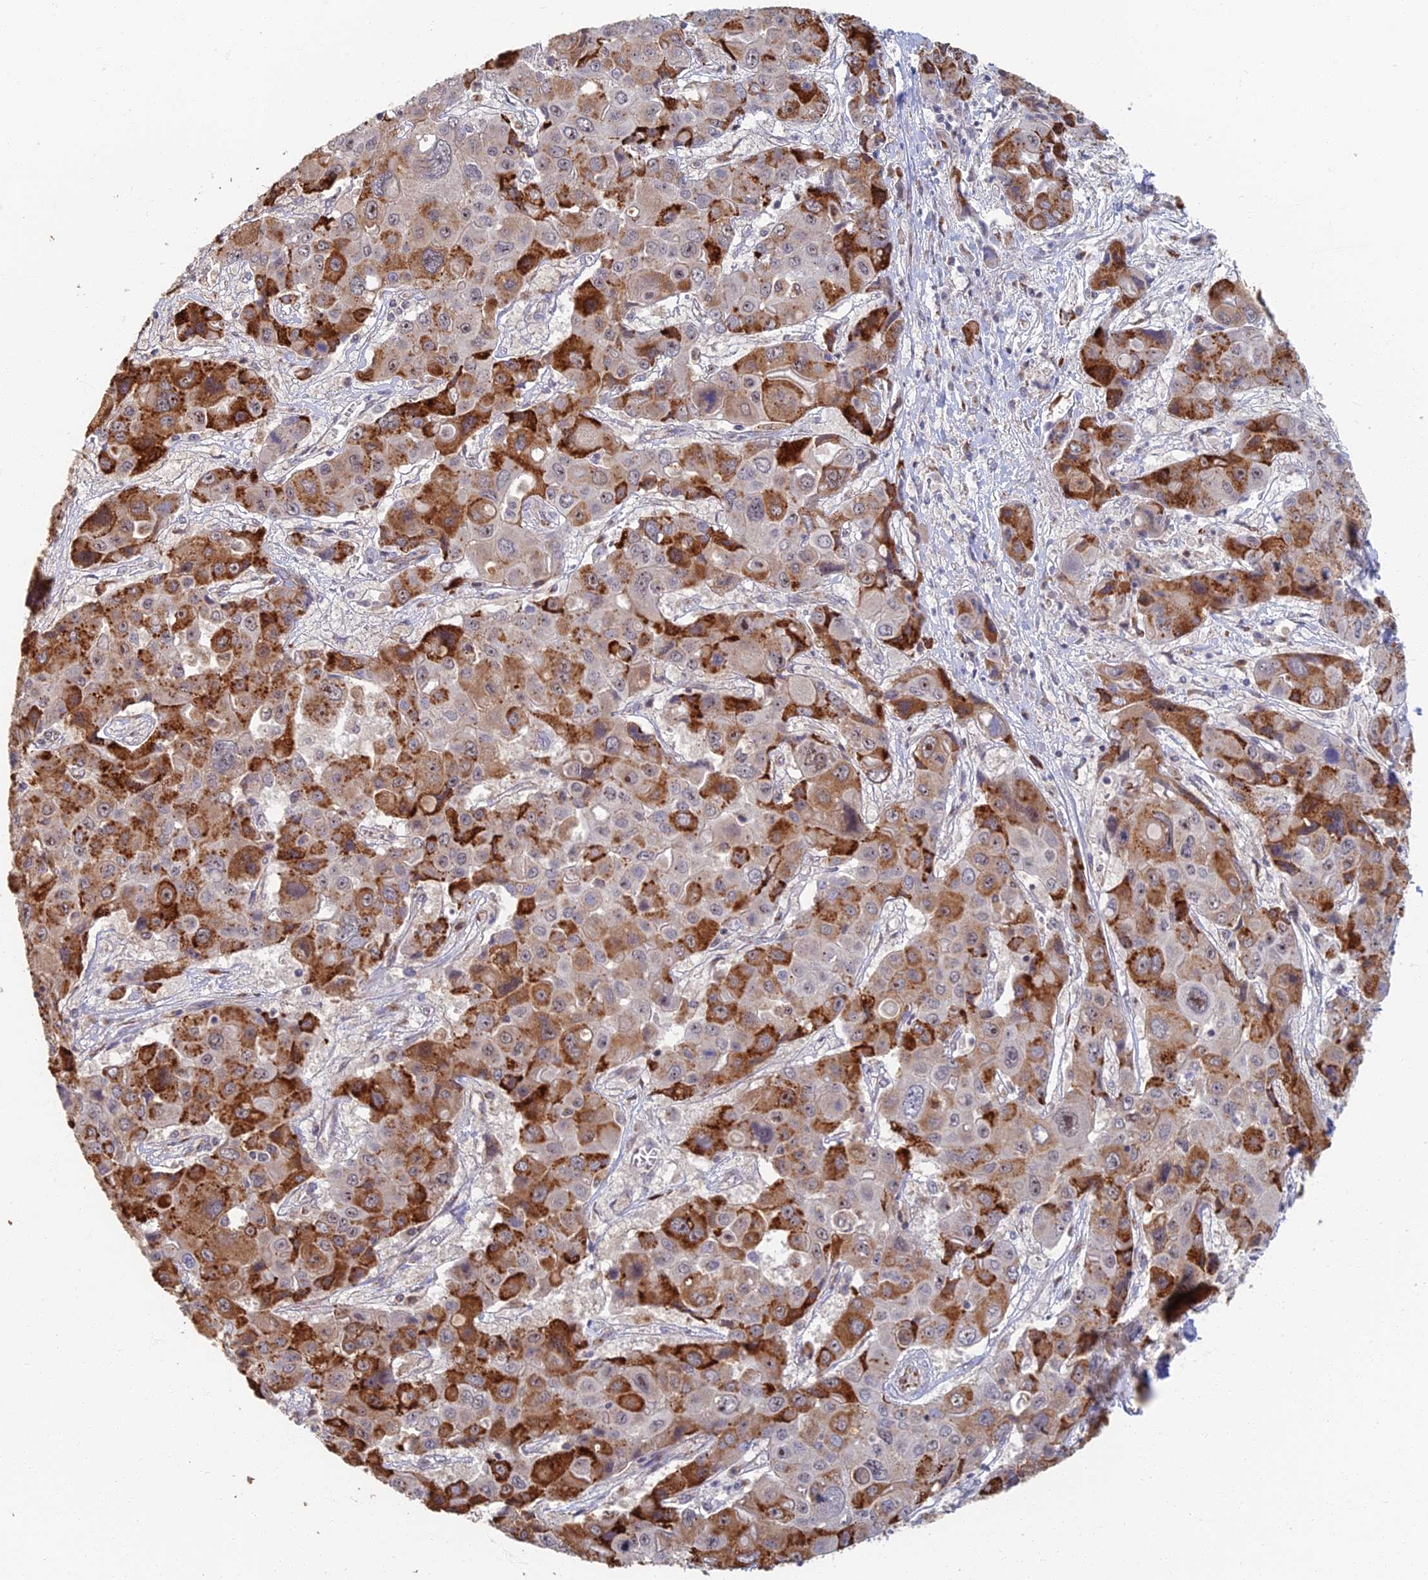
{"staining": {"intensity": "strong", "quantity": "25%-75%", "location": "cytoplasmic/membranous"}, "tissue": "liver cancer", "cell_type": "Tumor cells", "image_type": "cancer", "snomed": [{"axis": "morphology", "description": "Cholangiocarcinoma"}, {"axis": "topography", "description": "Liver"}], "caption": "Tumor cells exhibit strong cytoplasmic/membranous staining in approximately 25%-75% of cells in liver cancer. The staining was performed using DAB (3,3'-diaminobenzidine) to visualize the protein expression in brown, while the nuclei were stained in blue with hematoxylin (Magnification: 20x).", "gene": "GPATCH1", "patient": {"sex": "male", "age": 67}}